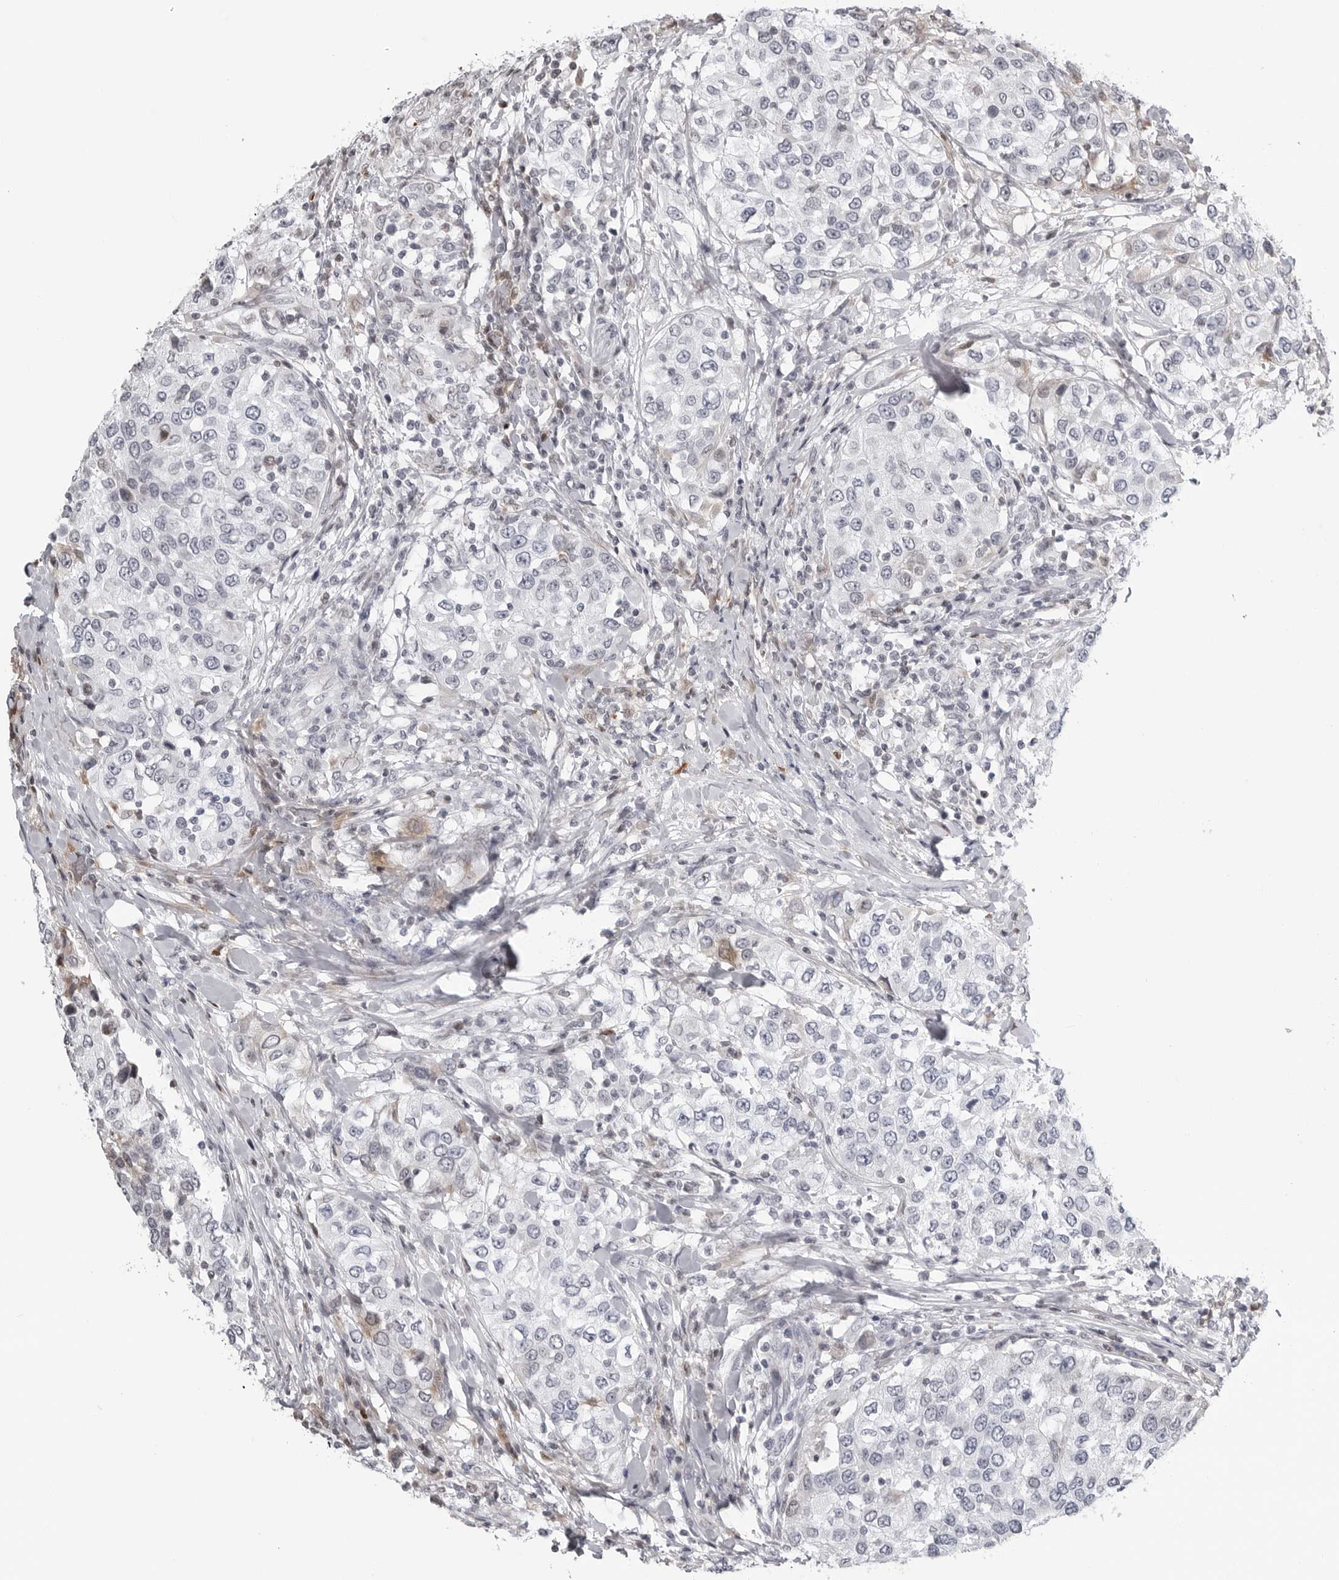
{"staining": {"intensity": "negative", "quantity": "none", "location": "none"}, "tissue": "urothelial cancer", "cell_type": "Tumor cells", "image_type": "cancer", "snomed": [{"axis": "morphology", "description": "Urothelial carcinoma, High grade"}, {"axis": "topography", "description": "Urinary bladder"}], "caption": "This is an IHC photomicrograph of urothelial cancer. There is no staining in tumor cells.", "gene": "CXCR5", "patient": {"sex": "female", "age": 80}}